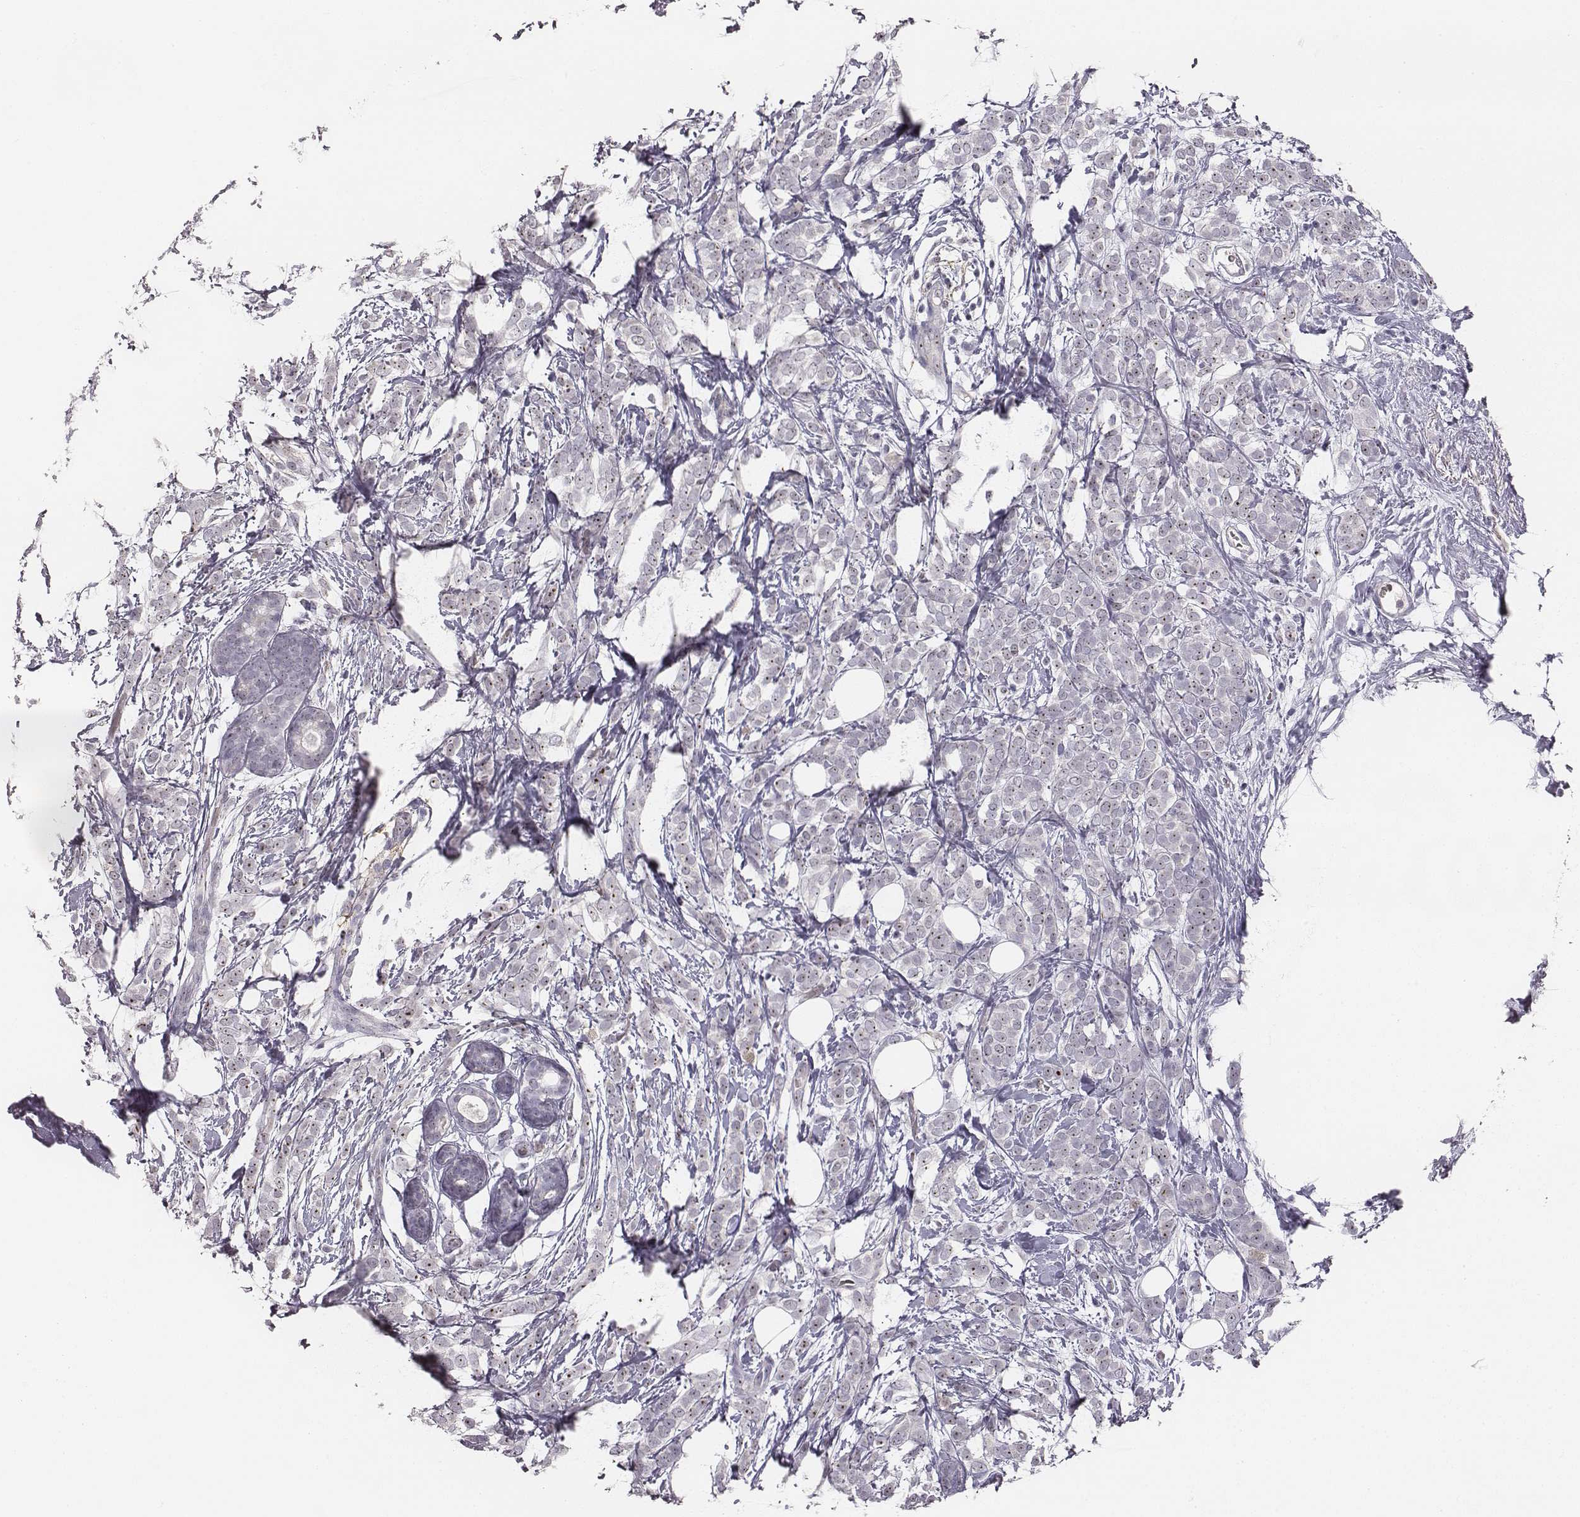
{"staining": {"intensity": "strong", "quantity": "25%-75%", "location": "nuclear"}, "tissue": "breast cancer", "cell_type": "Tumor cells", "image_type": "cancer", "snomed": [{"axis": "morphology", "description": "Lobular carcinoma"}, {"axis": "topography", "description": "Breast"}], "caption": "DAB immunohistochemical staining of lobular carcinoma (breast) reveals strong nuclear protein positivity in approximately 25%-75% of tumor cells. The staining was performed using DAB, with brown indicating positive protein expression. Nuclei are stained blue with hematoxylin.", "gene": "NIFK", "patient": {"sex": "female", "age": 49}}